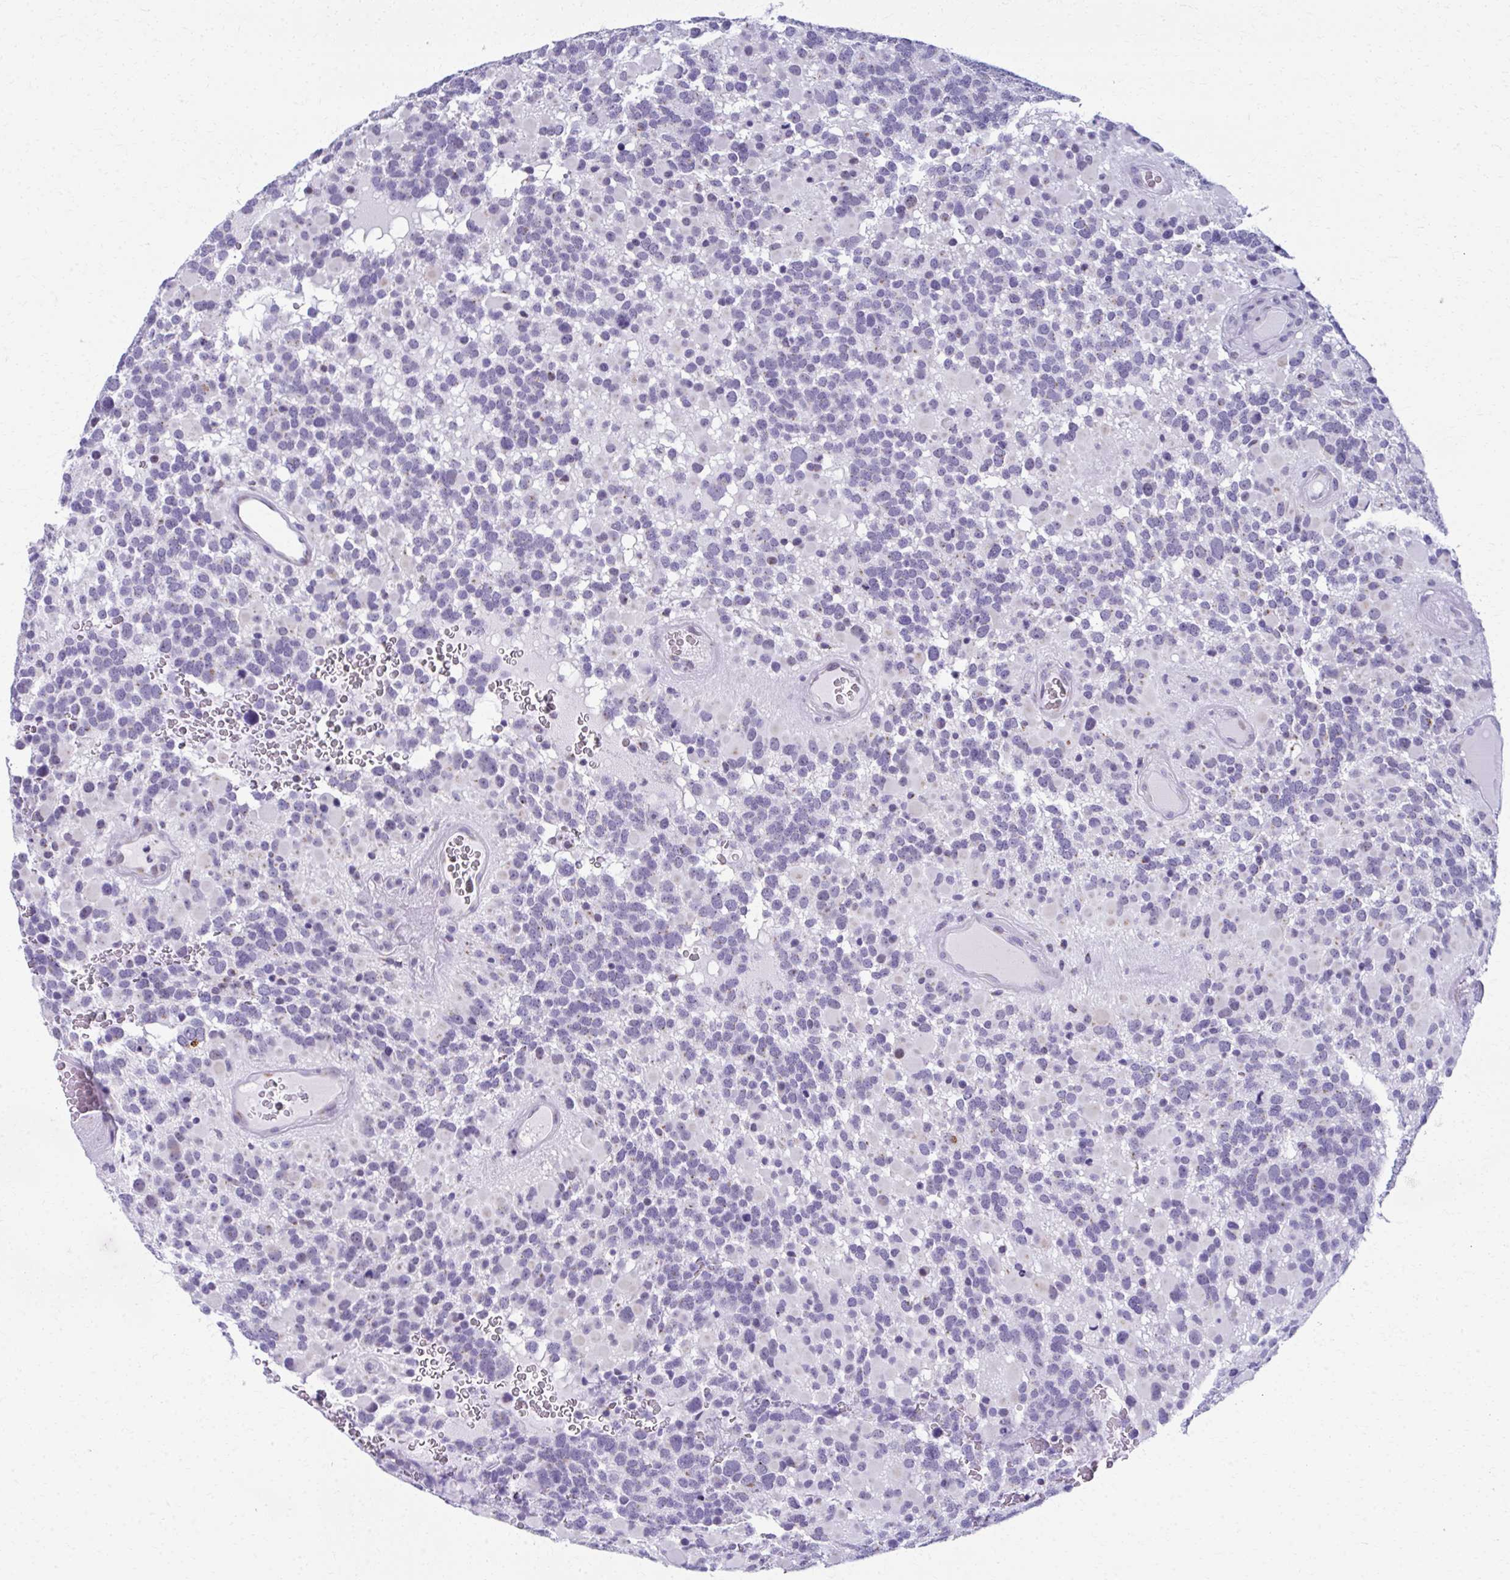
{"staining": {"intensity": "negative", "quantity": "none", "location": "none"}, "tissue": "glioma", "cell_type": "Tumor cells", "image_type": "cancer", "snomed": [{"axis": "morphology", "description": "Glioma, malignant, High grade"}, {"axis": "topography", "description": "Brain"}], "caption": "There is no significant expression in tumor cells of malignant glioma (high-grade). The staining is performed using DAB brown chromogen with nuclei counter-stained in using hematoxylin.", "gene": "SCLY", "patient": {"sex": "female", "age": 40}}